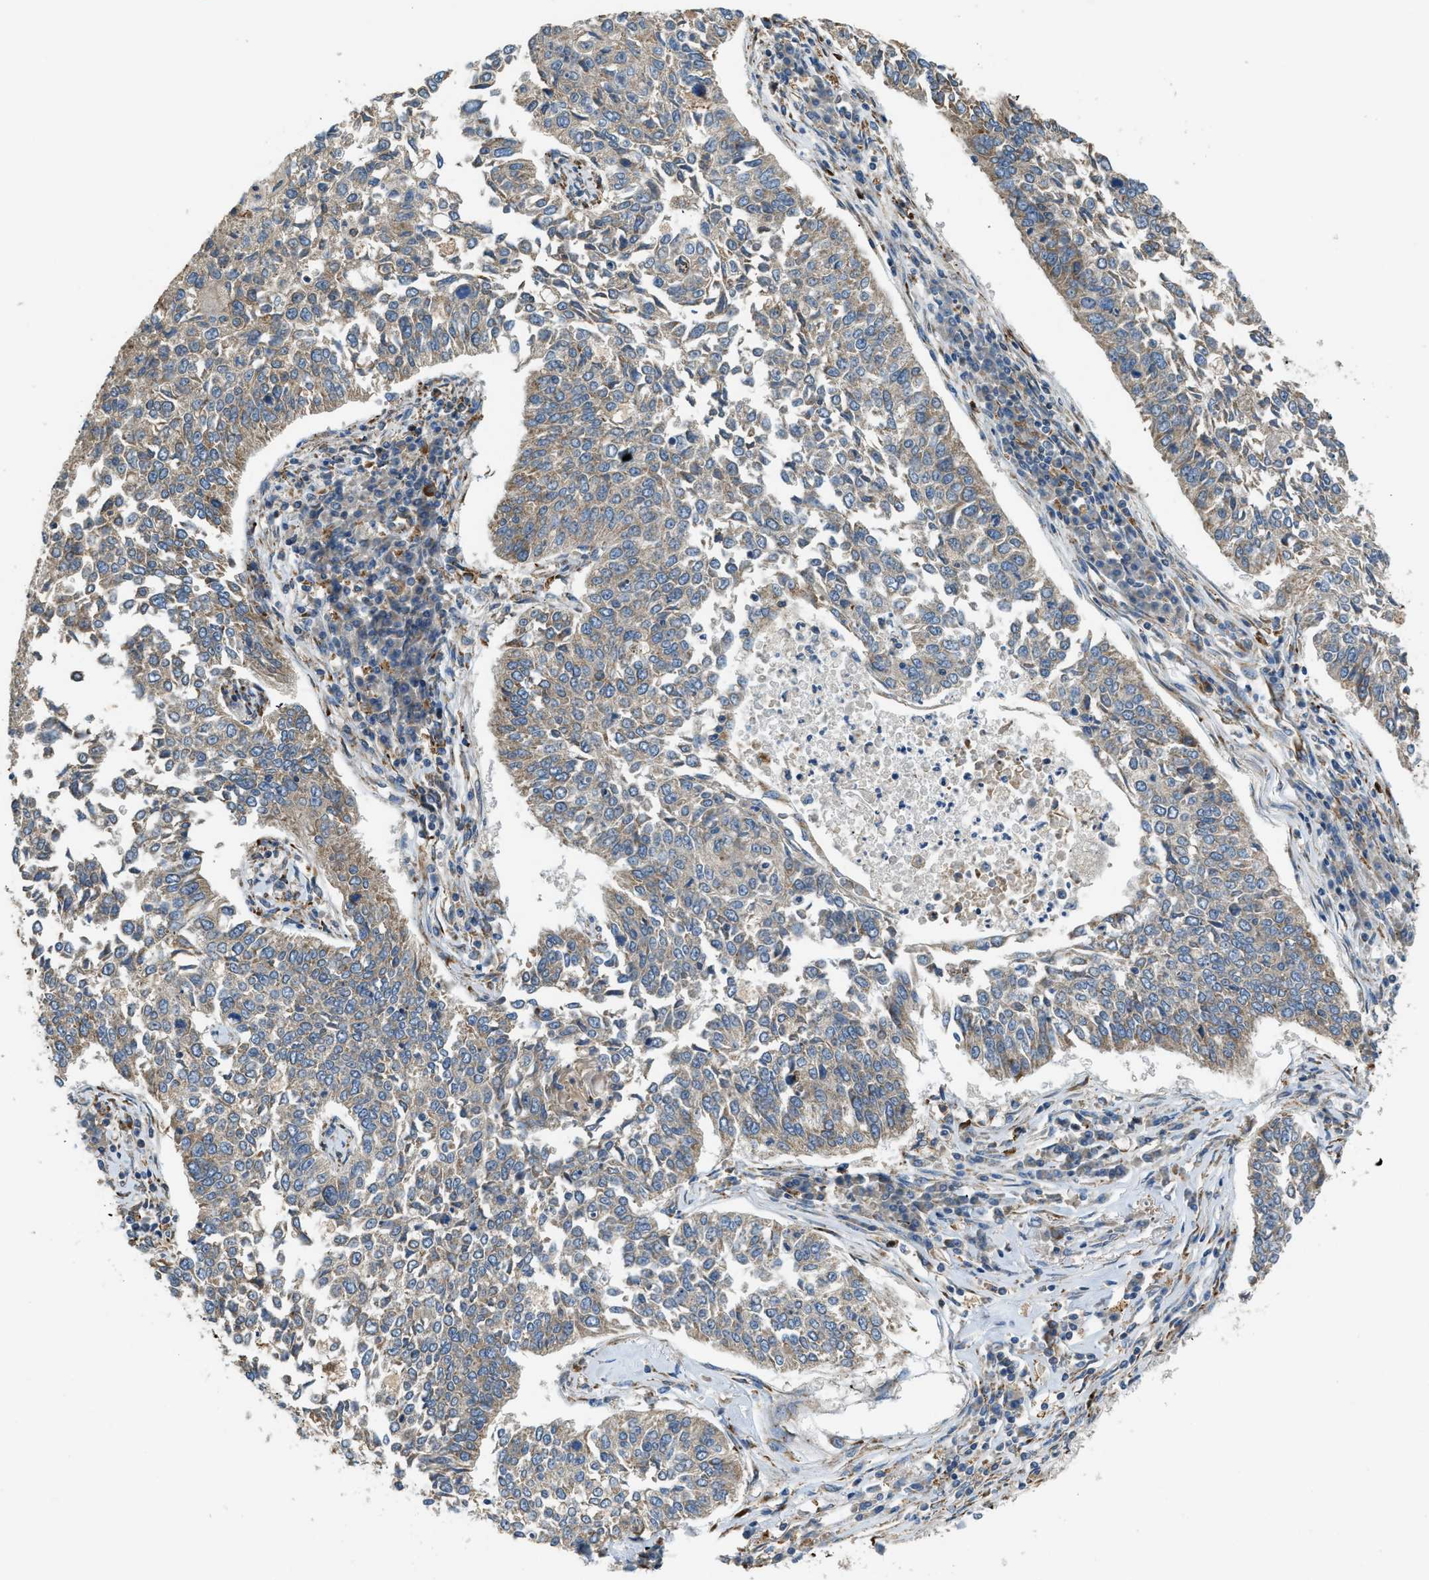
{"staining": {"intensity": "weak", "quantity": ">75%", "location": "cytoplasmic/membranous"}, "tissue": "lung cancer", "cell_type": "Tumor cells", "image_type": "cancer", "snomed": [{"axis": "morphology", "description": "Normal tissue, NOS"}, {"axis": "morphology", "description": "Squamous cell carcinoma, NOS"}, {"axis": "topography", "description": "Cartilage tissue"}, {"axis": "topography", "description": "Bronchus"}, {"axis": "topography", "description": "Lung"}], "caption": "Protein staining by immunohistochemistry (IHC) displays weak cytoplasmic/membranous staining in approximately >75% of tumor cells in lung cancer.", "gene": "TMEM68", "patient": {"sex": "female", "age": 49}}